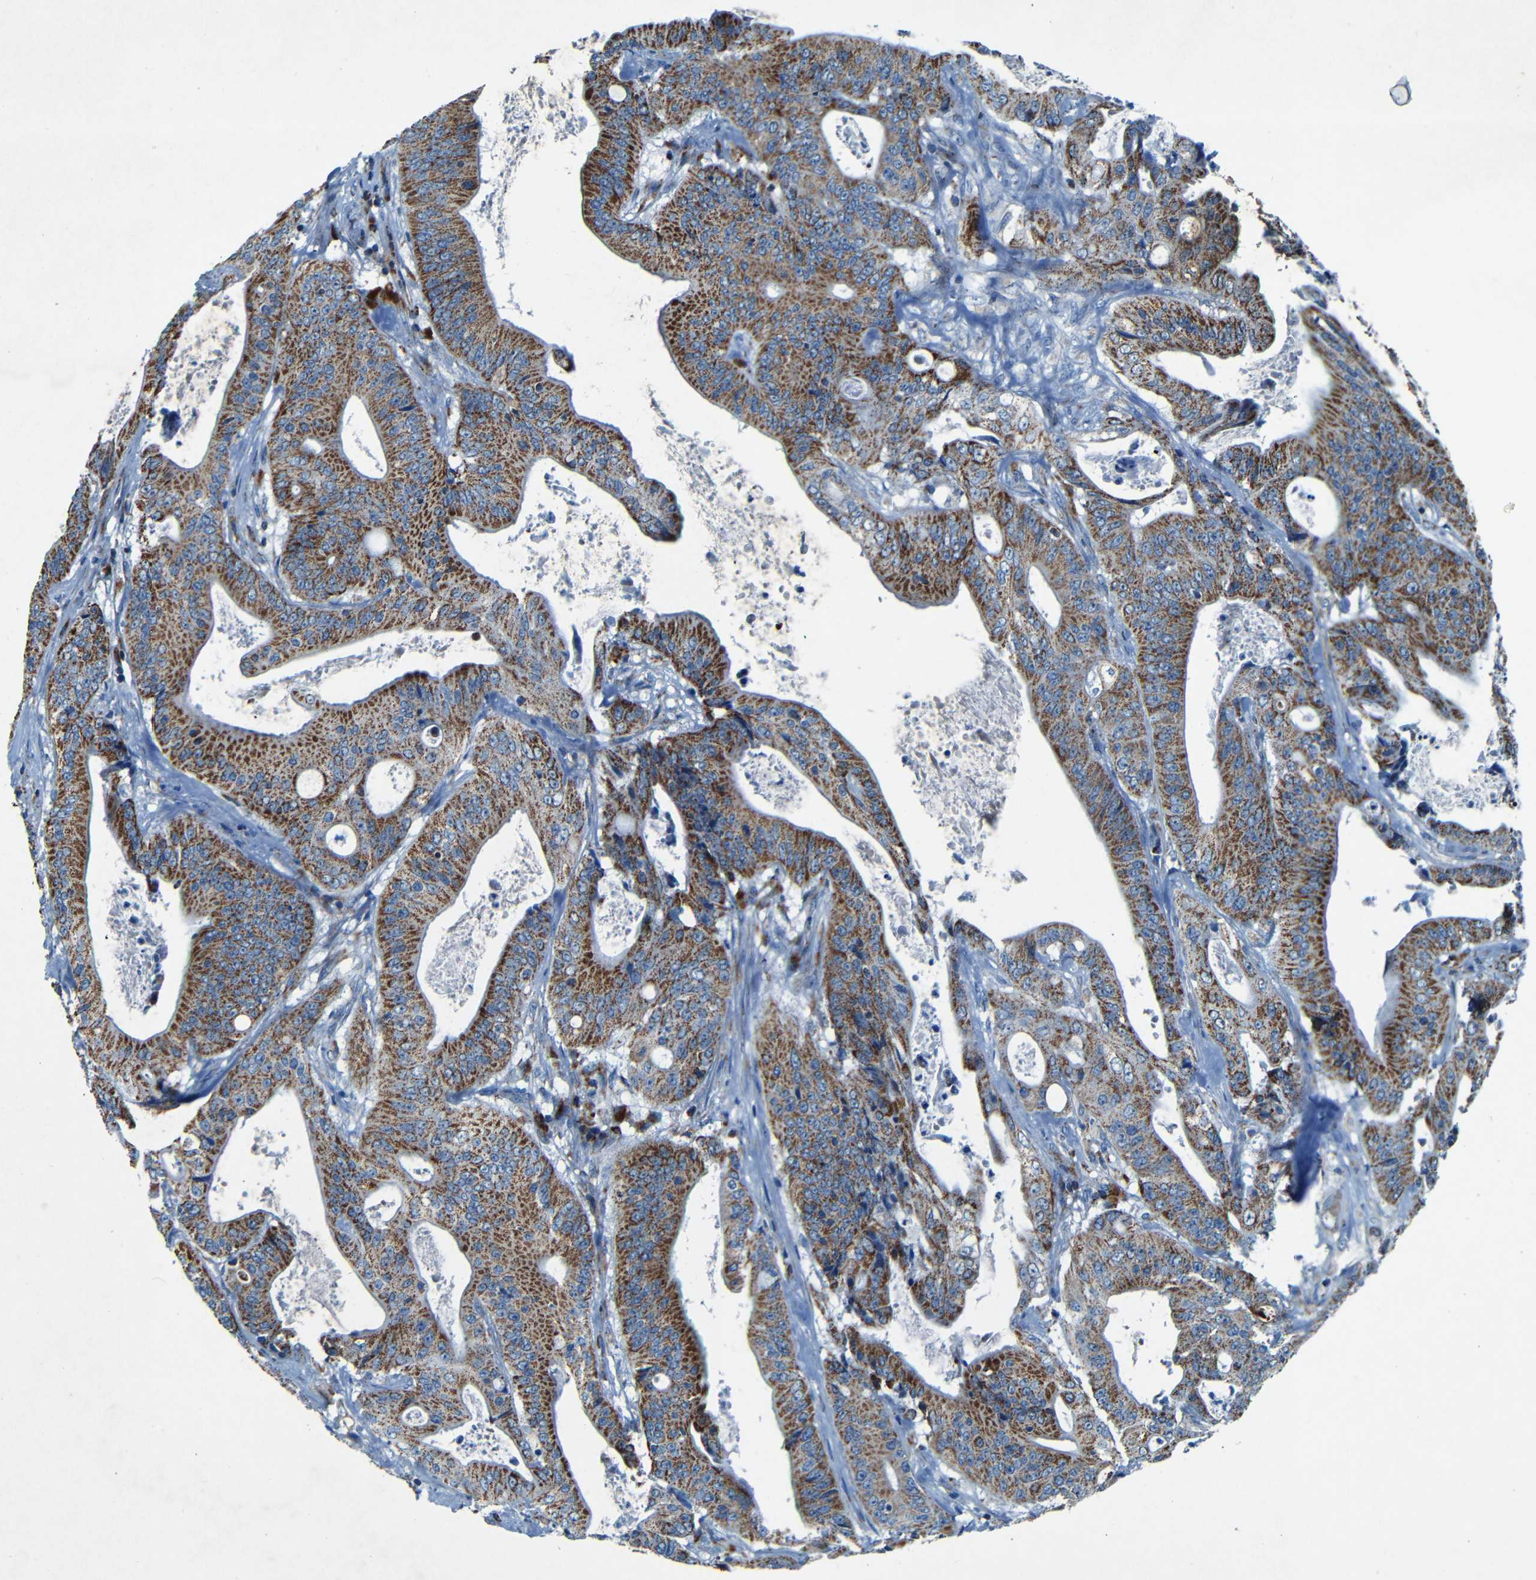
{"staining": {"intensity": "strong", "quantity": ">75%", "location": "cytoplasmic/membranous"}, "tissue": "pancreatic cancer", "cell_type": "Tumor cells", "image_type": "cancer", "snomed": [{"axis": "morphology", "description": "Normal tissue, NOS"}, {"axis": "topography", "description": "Lymph node"}], "caption": "High-magnification brightfield microscopy of pancreatic cancer stained with DAB (3,3'-diaminobenzidine) (brown) and counterstained with hematoxylin (blue). tumor cells exhibit strong cytoplasmic/membranous expression is appreciated in approximately>75% of cells. Immunohistochemistry (ihc) stains the protein in brown and the nuclei are stained blue.", "gene": "WSCD2", "patient": {"sex": "male", "age": 62}}